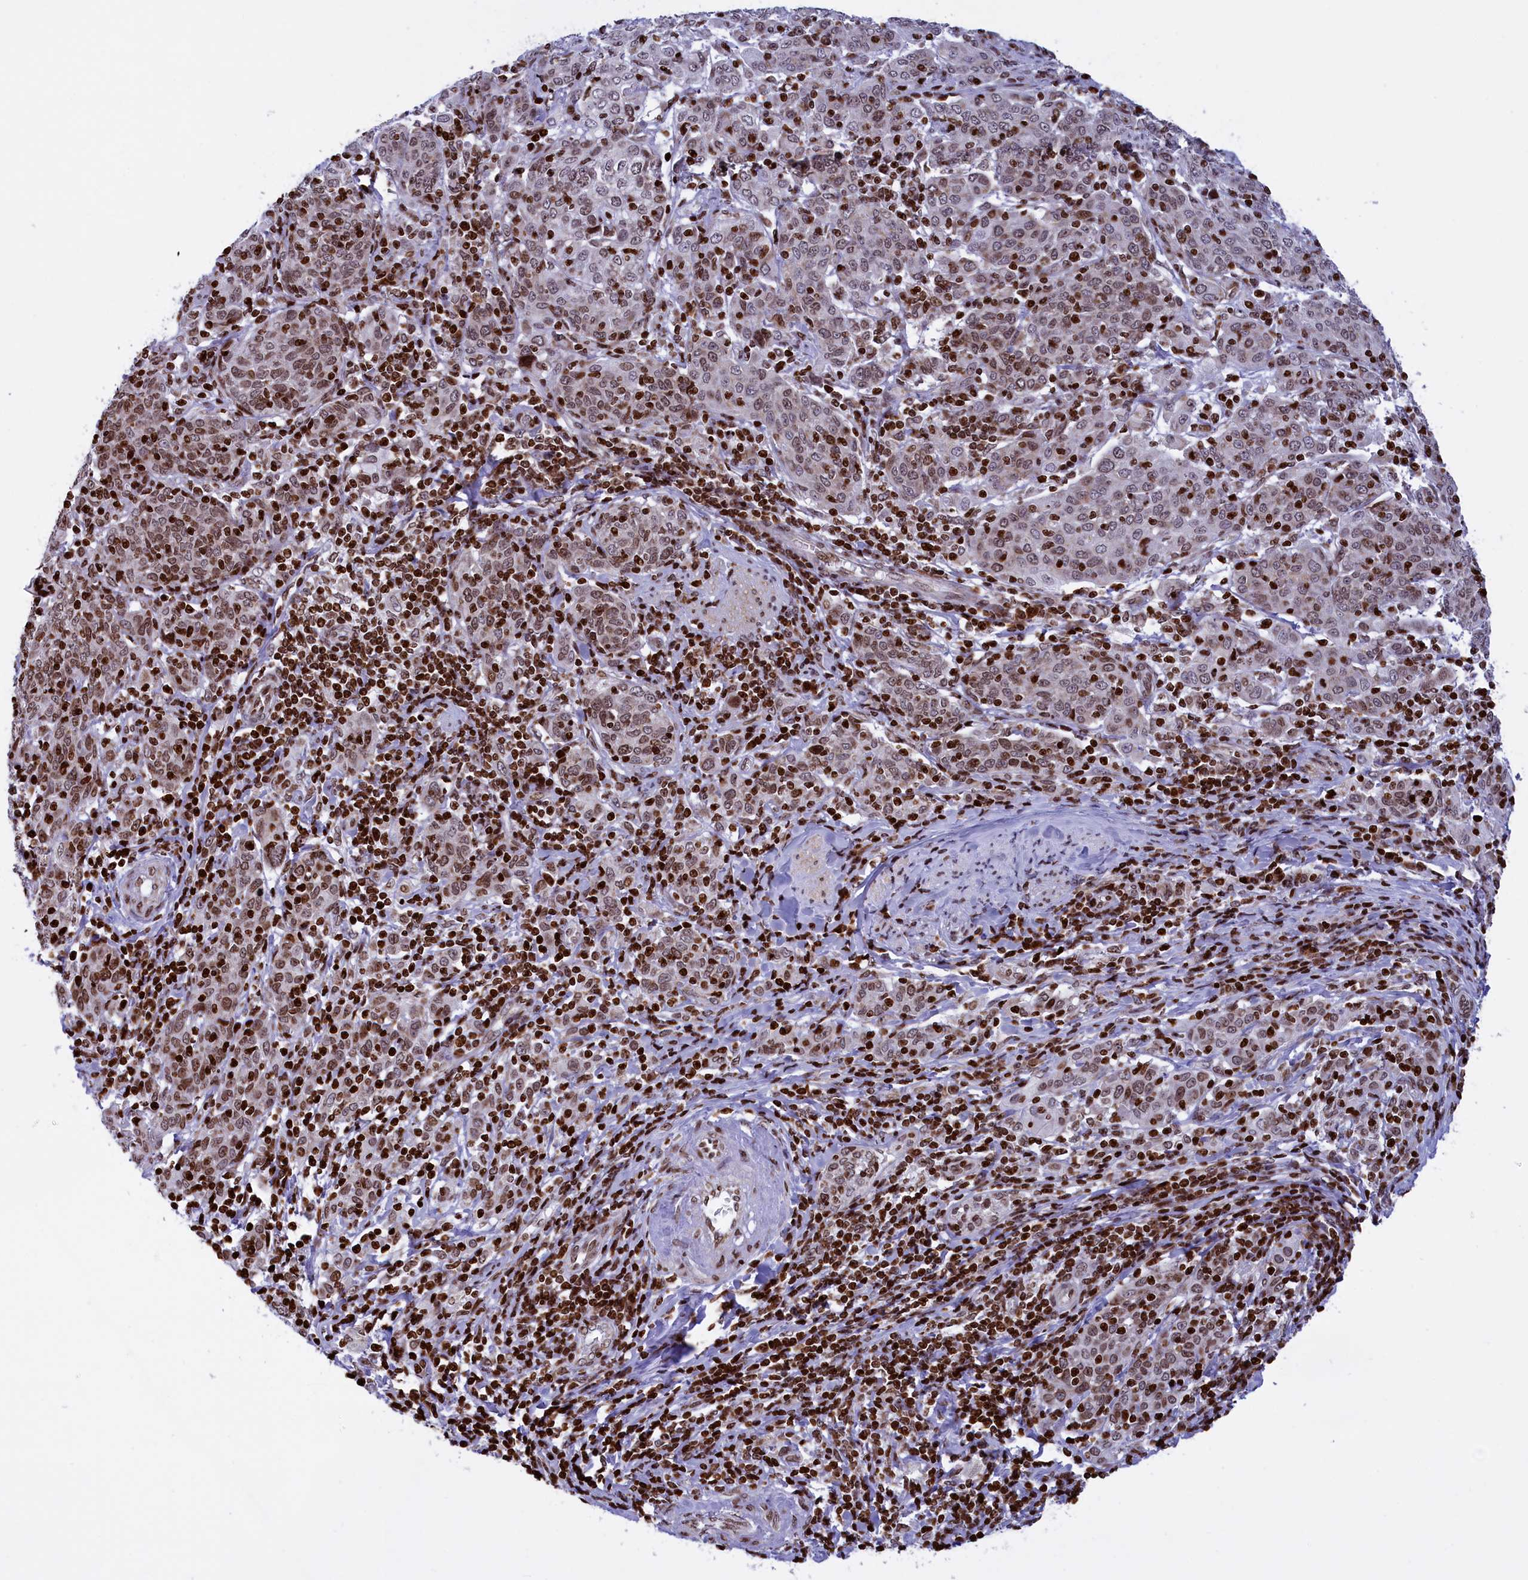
{"staining": {"intensity": "weak", "quantity": ">75%", "location": "nuclear"}, "tissue": "cervical cancer", "cell_type": "Tumor cells", "image_type": "cancer", "snomed": [{"axis": "morphology", "description": "Squamous cell carcinoma, NOS"}, {"axis": "topography", "description": "Cervix"}], "caption": "IHC image of cervical cancer (squamous cell carcinoma) stained for a protein (brown), which reveals low levels of weak nuclear expression in about >75% of tumor cells.", "gene": "TIMM29", "patient": {"sex": "female", "age": 67}}